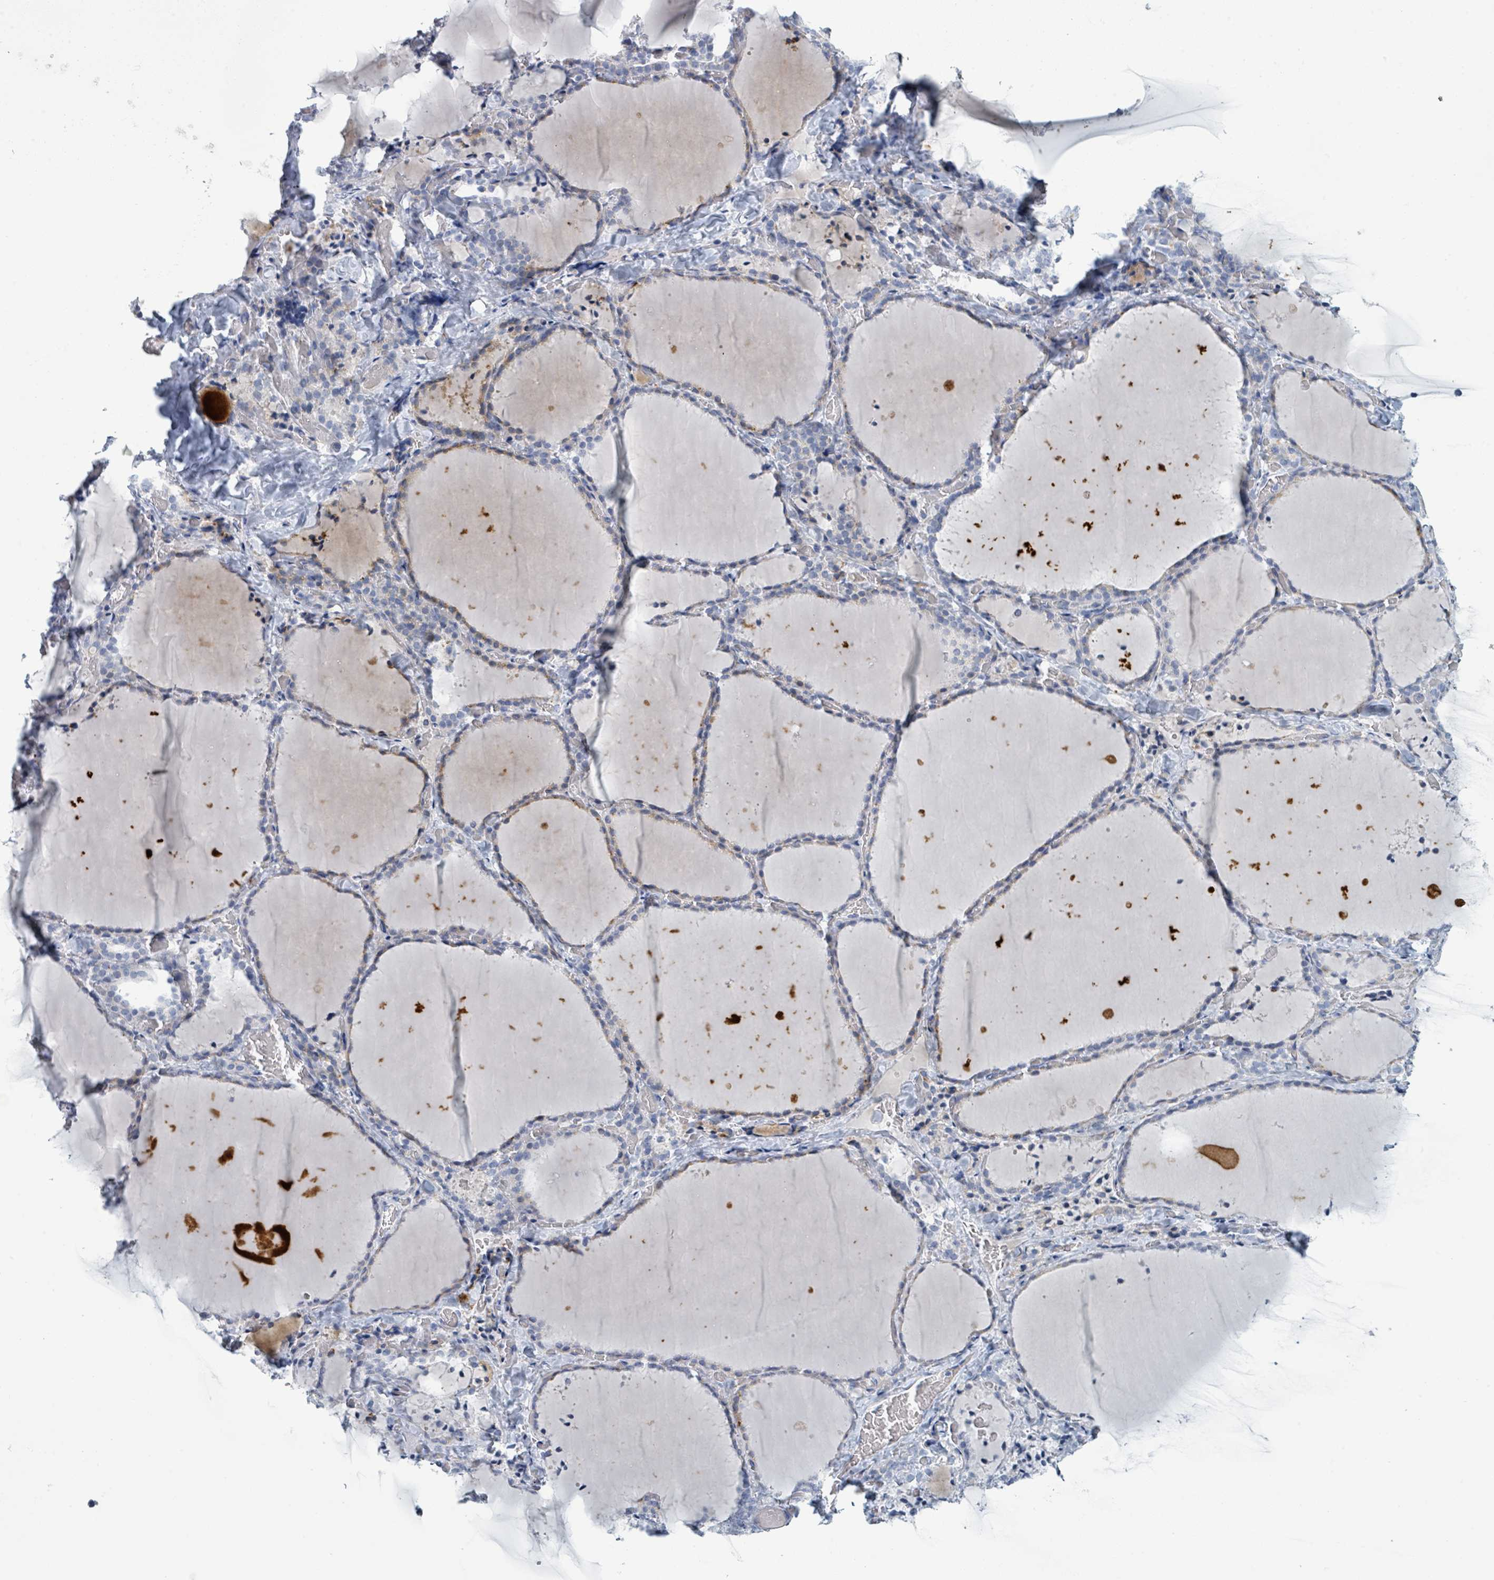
{"staining": {"intensity": "weak", "quantity": "25%-75%", "location": "cytoplasmic/membranous"}, "tissue": "thyroid gland", "cell_type": "Glandular cells", "image_type": "normal", "snomed": [{"axis": "morphology", "description": "Normal tissue, NOS"}, {"axis": "topography", "description": "Thyroid gland"}], "caption": "This photomicrograph exhibits immunohistochemistry staining of unremarkable thyroid gland, with low weak cytoplasmic/membranous staining in about 25%-75% of glandular cells.", "gene": "RAB33B", "patient": {"sex": "female", "age": 22}}